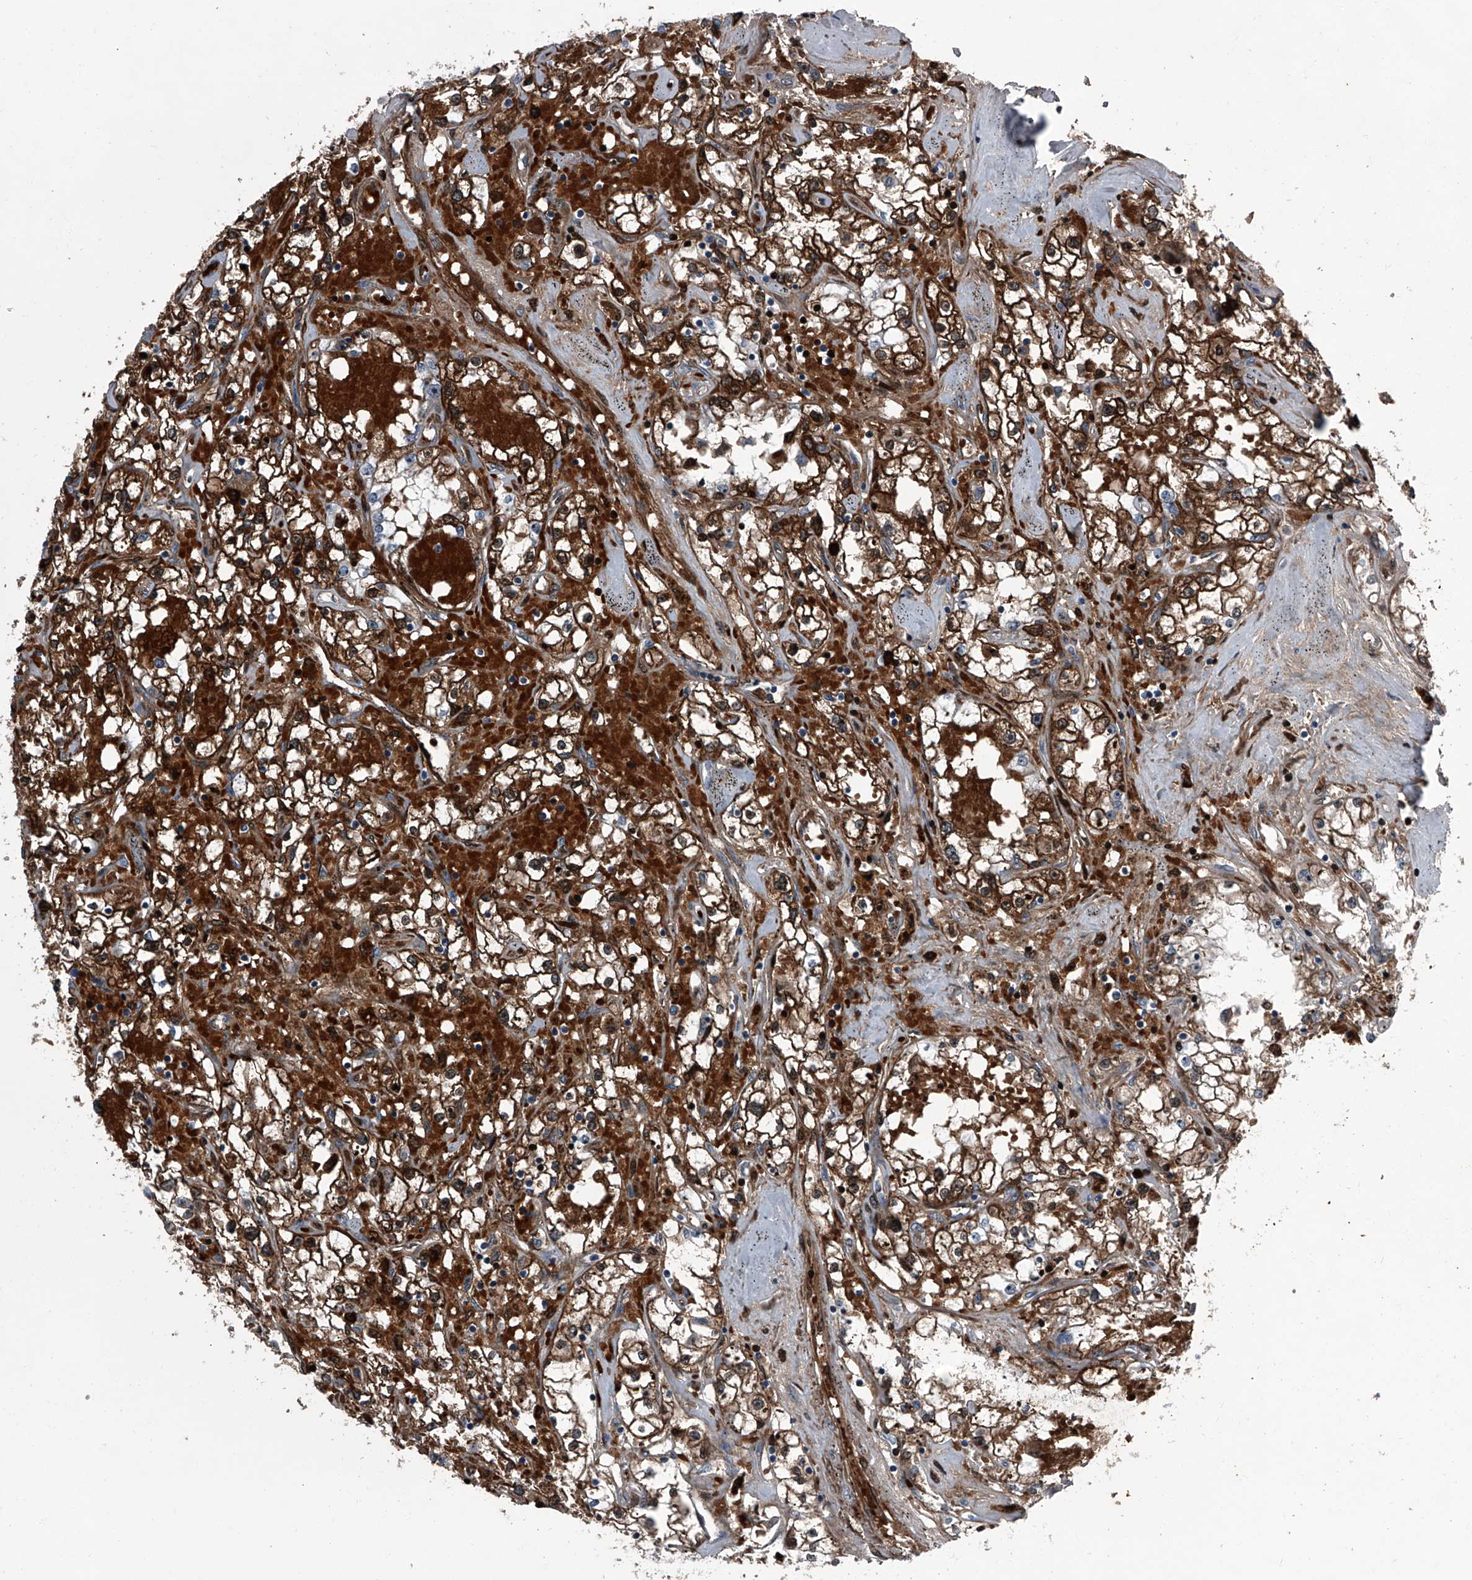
{"staining": {"intensity": "strong", "quantity": ">75%", "location": "cytoplasmic/membranous"}, "tissue": "renal cancer", "cell_type": "Tumor cells", "image_type": "cancer", "snomed": [{"axis": "morphology", "description": "Adenocarcinoma, NOS"}, {"axis": "topography", "description": "Kidney"}], "caption": "This photomicrograph exhibits IHC staining of human adenocarcinoma (renal), with high strong cytoplasmic/membranous staining in about >75% of tumor cells.", "gene": "CEP85L", "patient": {"sex": "male", "age": 56}}